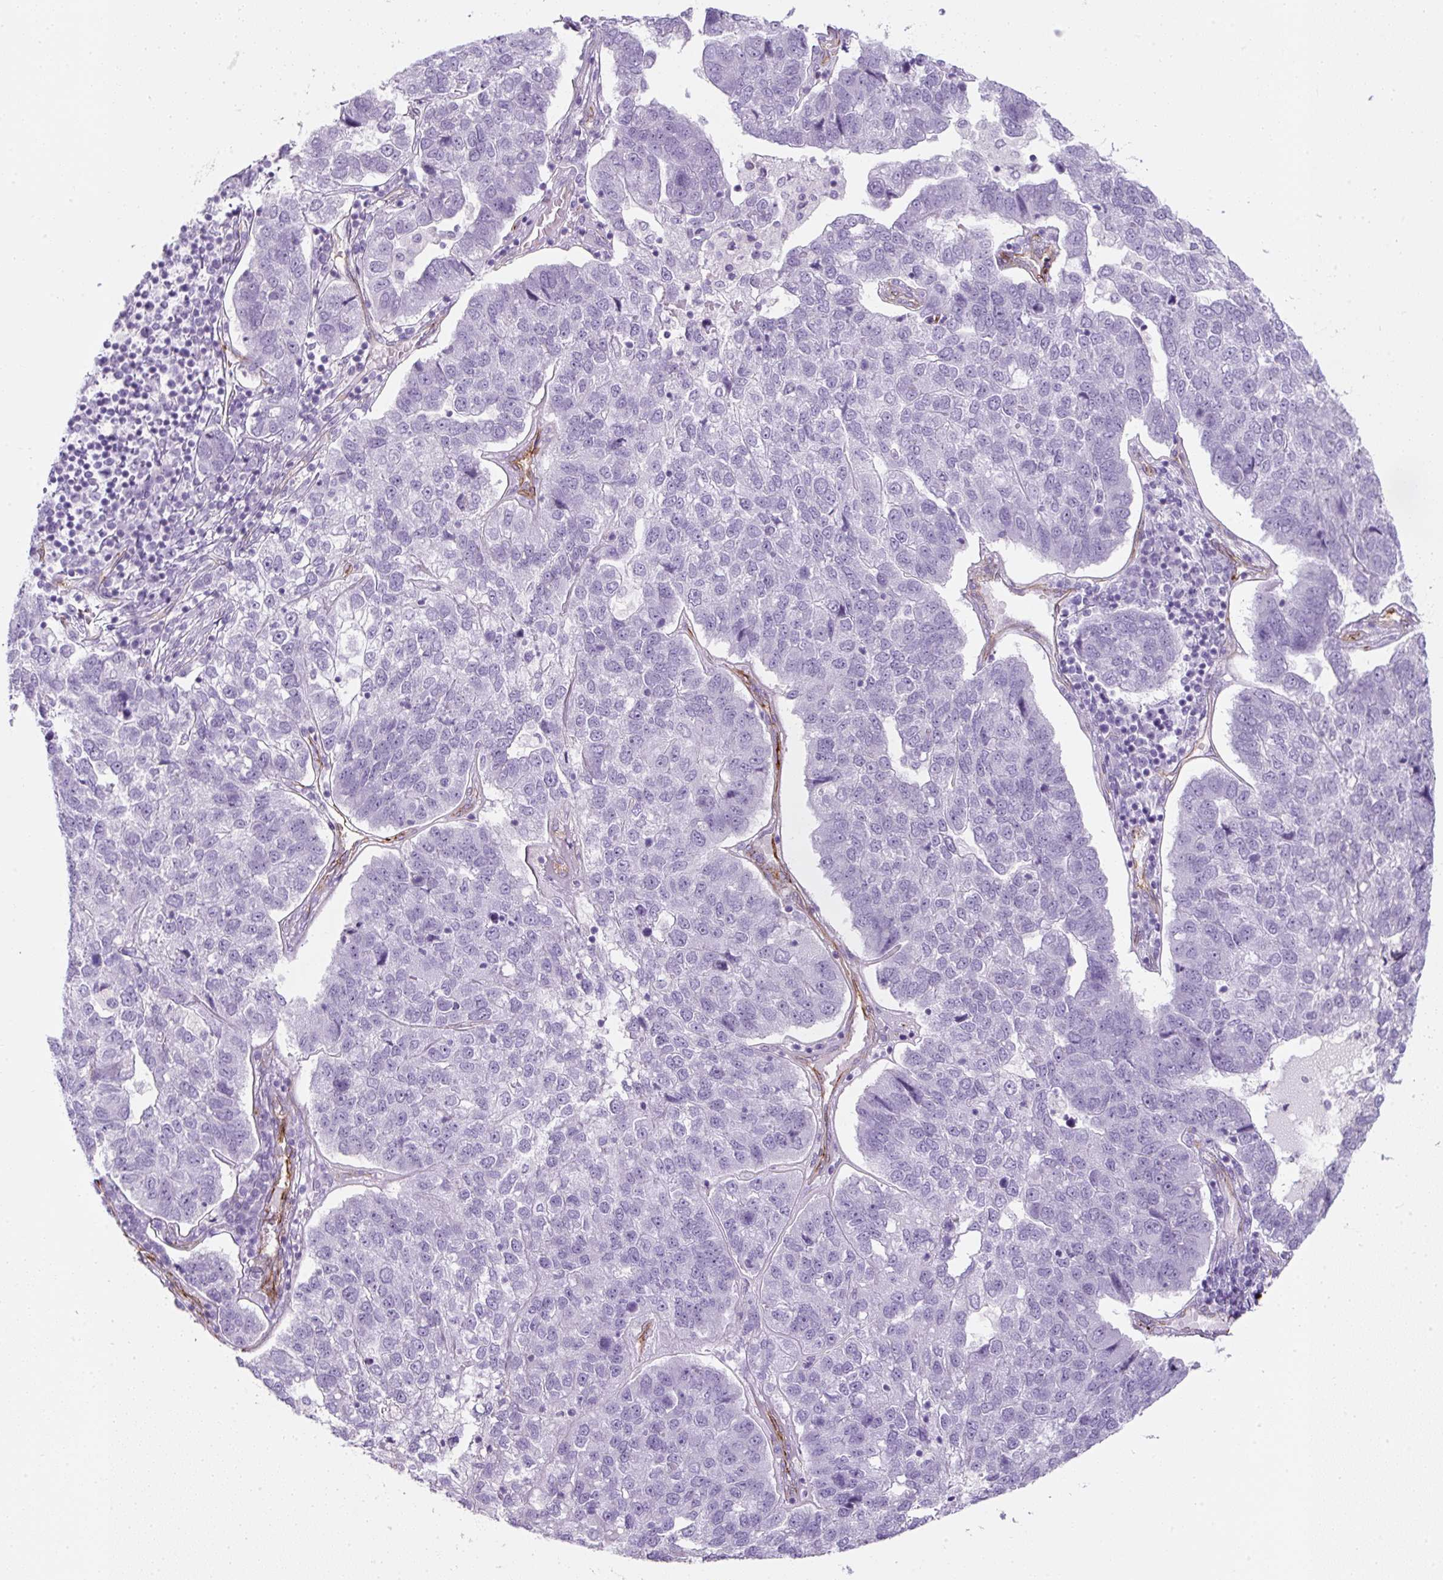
{"staining": {"intensity": "negative", "quantity": "none", "location": "none"}, "tissue": "pancreatic cancer", "cell_type": "Tumor cells", "image_type": "cancer", "snomed": [{"axis": "morphology", "description": "Adenocarcinoma, NOS"}, {"axis": "topography", "description": "Pancreas"}], "caption": "DAB immunohistochemical staining of adenocarcinoma (pancreatic) exhibits no significant positivity in tumor cells.", "gene": "CAVIN3", "patient": {"sex": "female", "age": 61}}